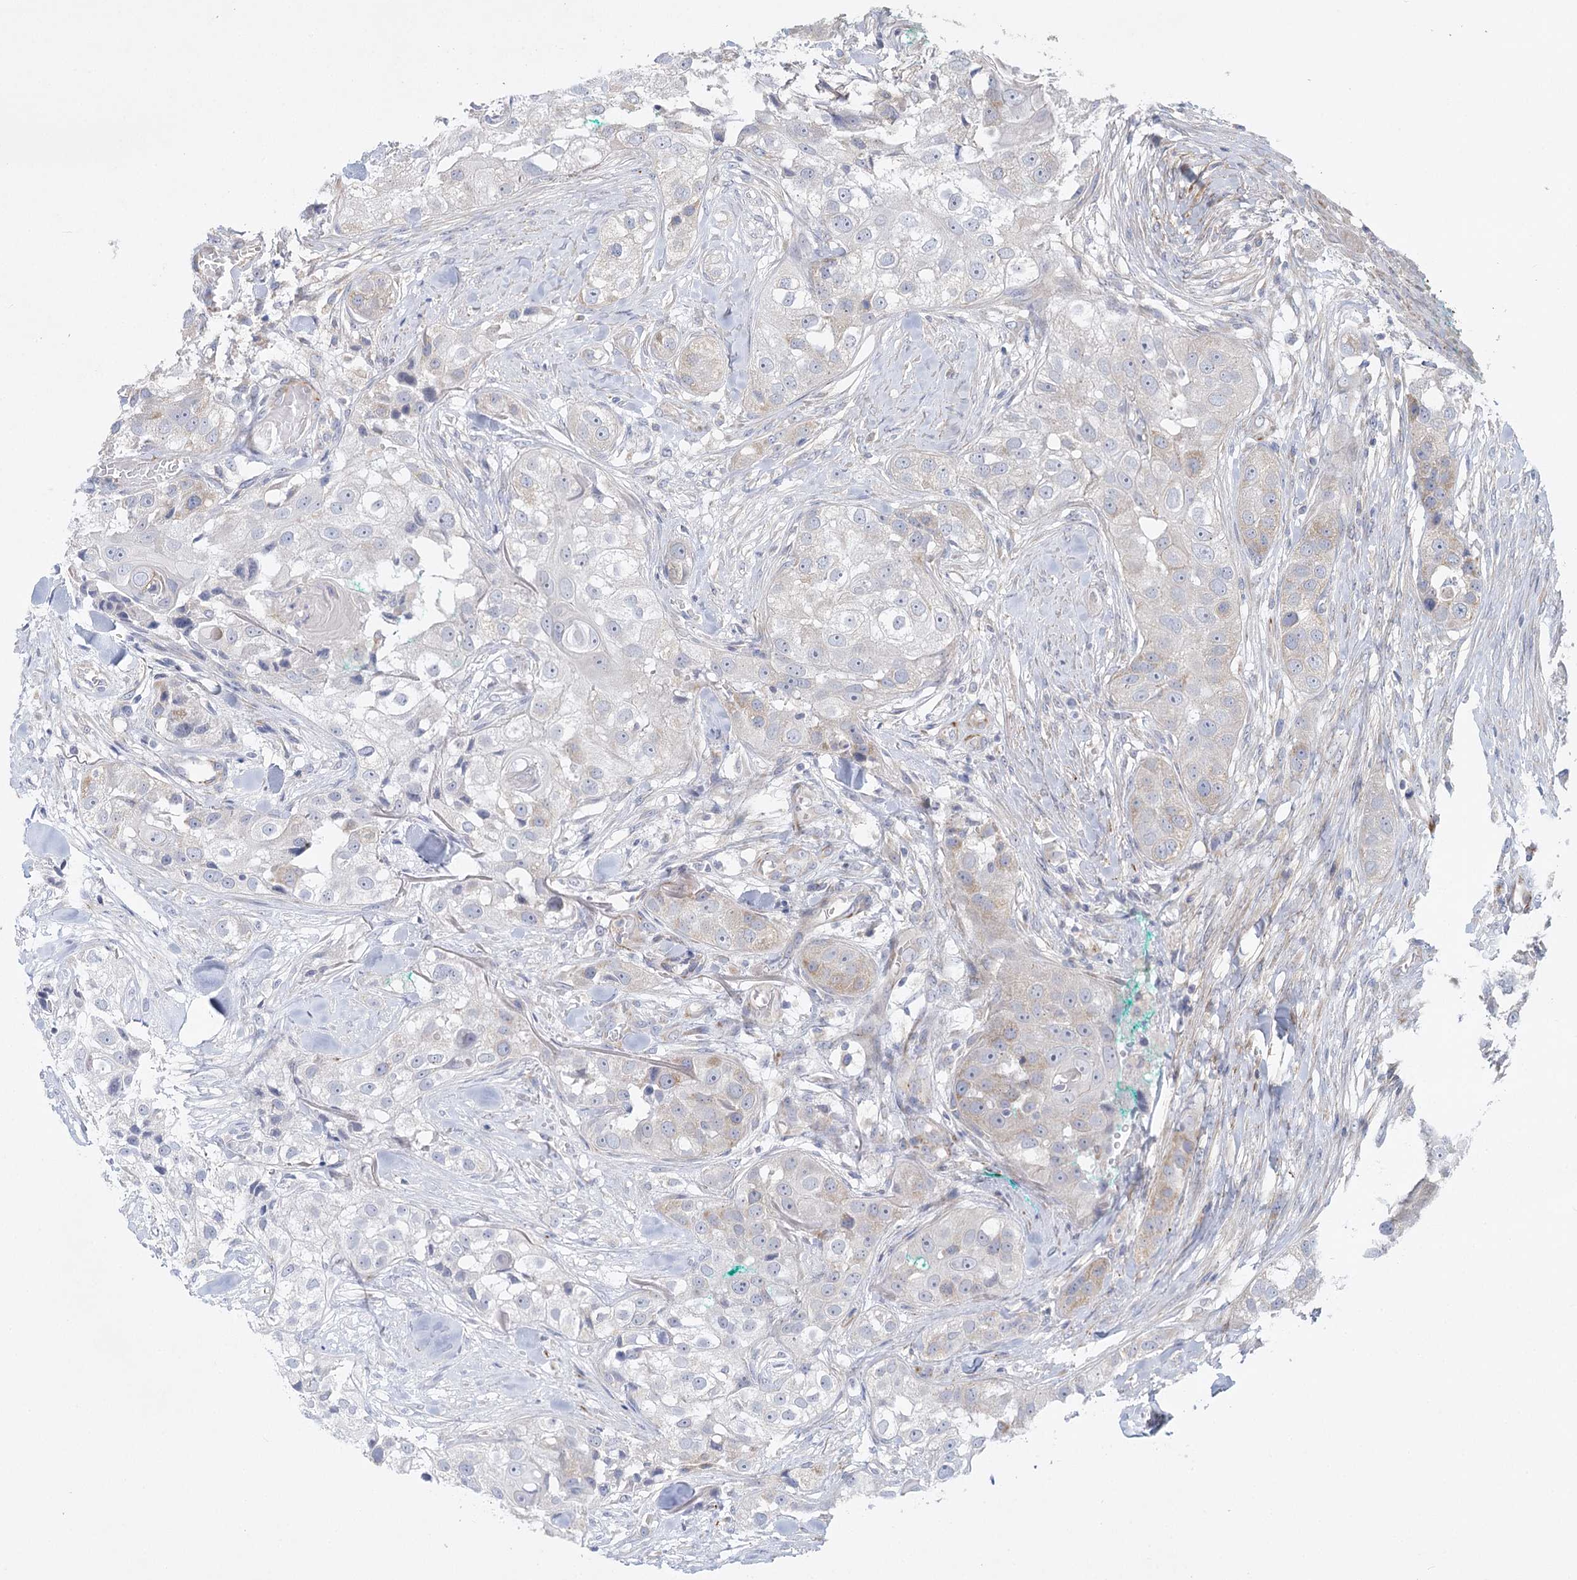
{"staining": {"intensity": "negative", "quantity": "none", "location": "none"}, "tissue": "head and neck cancer", "cell_type": "Tumor cells", "image_type": "cancer", "snomed": [{"axis": "morphology", "description": "Normal tissue, NOS"}, {"axis": "morphology", "description": "Squamous cell carcinoma, NOS"}, {"axis": "topography", "description": "Skeletal muscle"}, {"axis": "topography", "description": "Head-Neck"}], "caption": "Tumor cells are negative for protein expression in human head and neck cancer (squamous cell carcinoma).", "gene": "DHTKD1", "patient": {"sex": "male", "age": 51}}